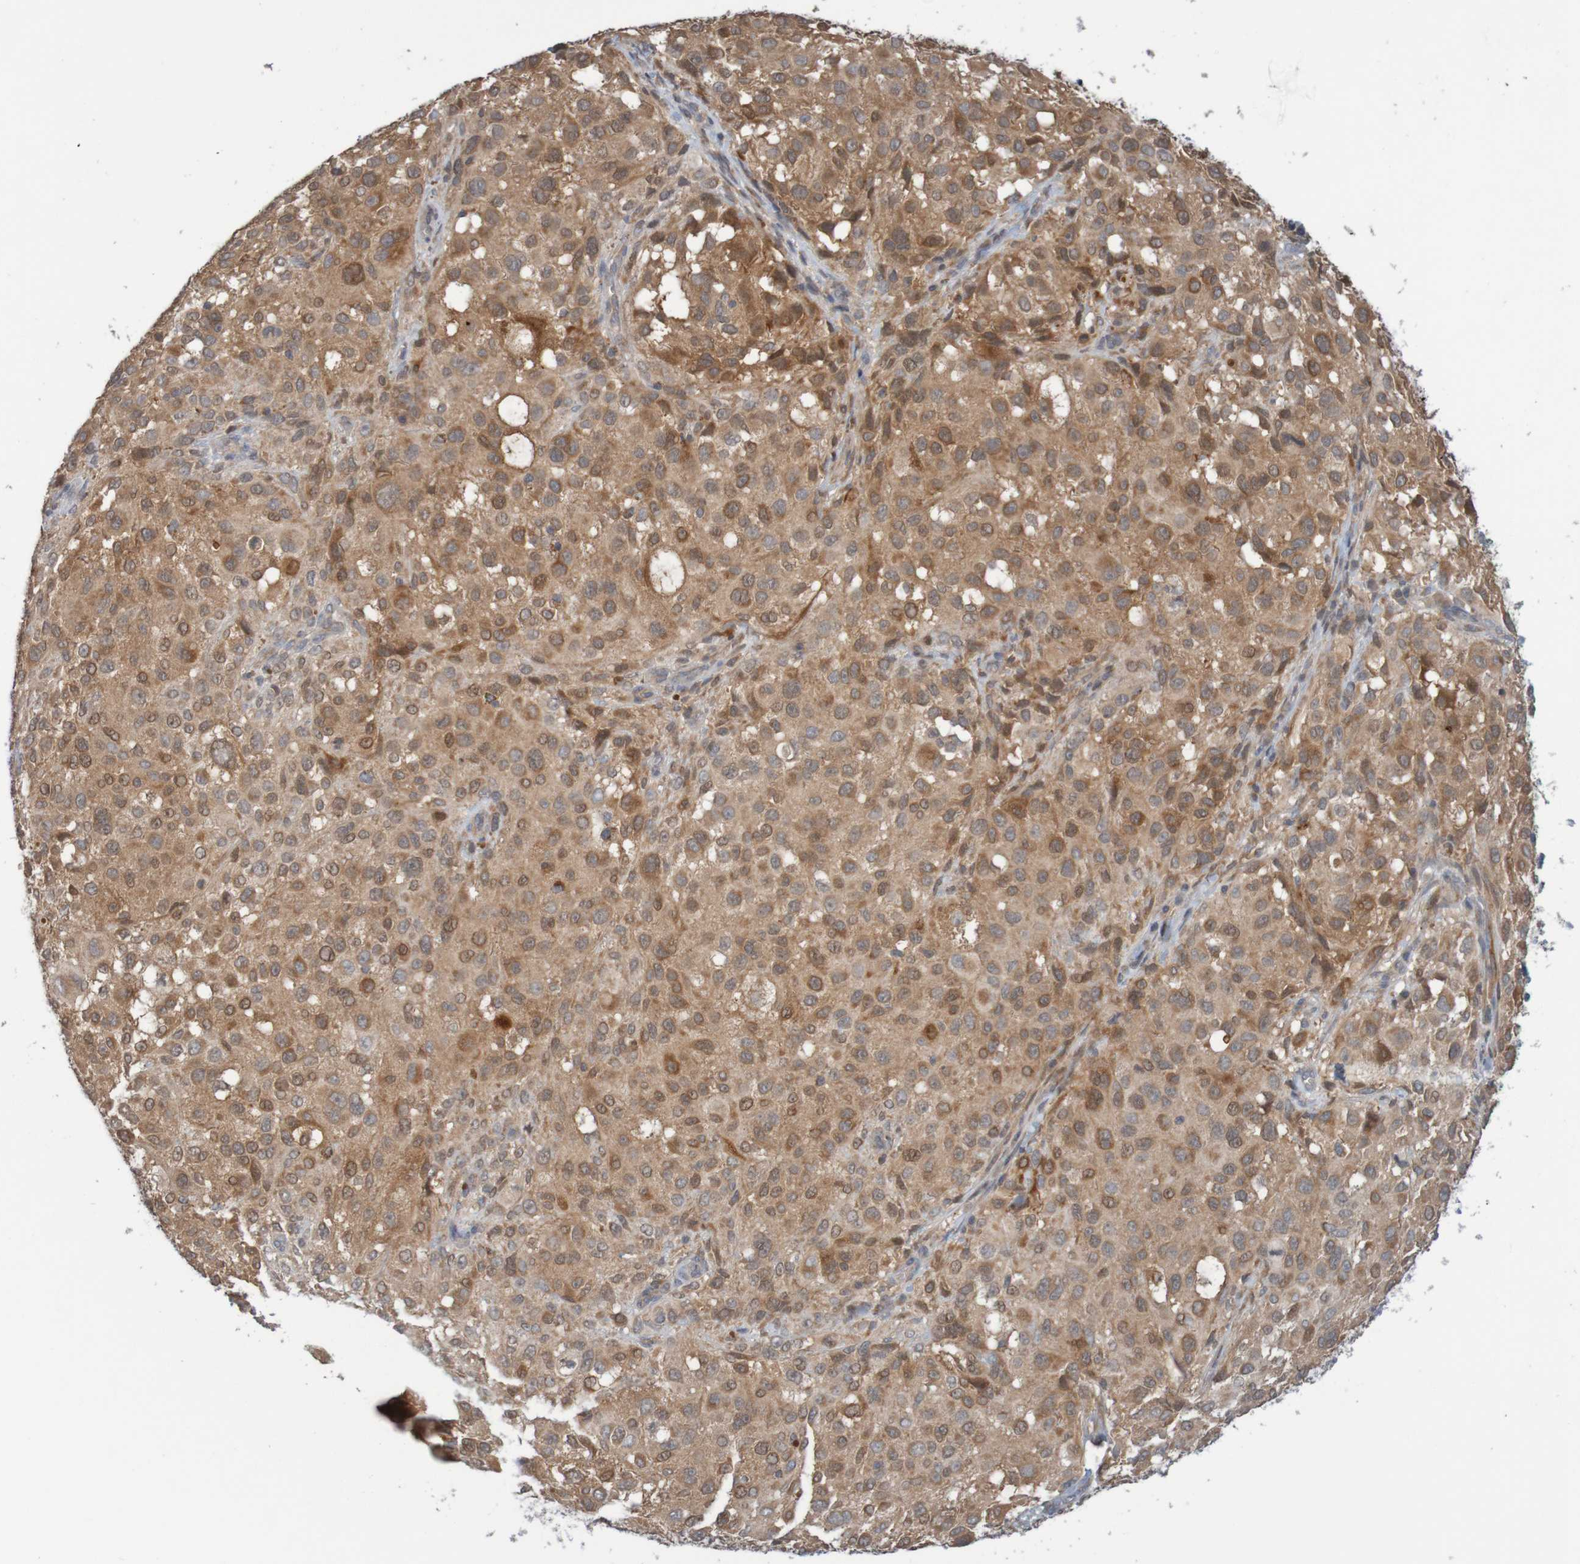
{"staining": {"intensity": "moderate", "quantity": ">75%", "location": "cytoplasmic/membranous"}, "tissue": "melanoma", "cell_type": "Tumor cells", "image_type": "cancer", "snomed": [{"axis": "morphology", "description": "Necrosis, NOS"}, {"axis": "morphology", "description": "Malignant melanoma, NOS"}, {"axis": "topography", "description": "Skin"}], "caption": "Protein expression by immunohistochemistry shows moderate cytoplasmic/membranous positivity in about >75% of tumor cells in melanoma.", "gene": "ANKK1", "patient": {"sex": "female", "age": 87}}